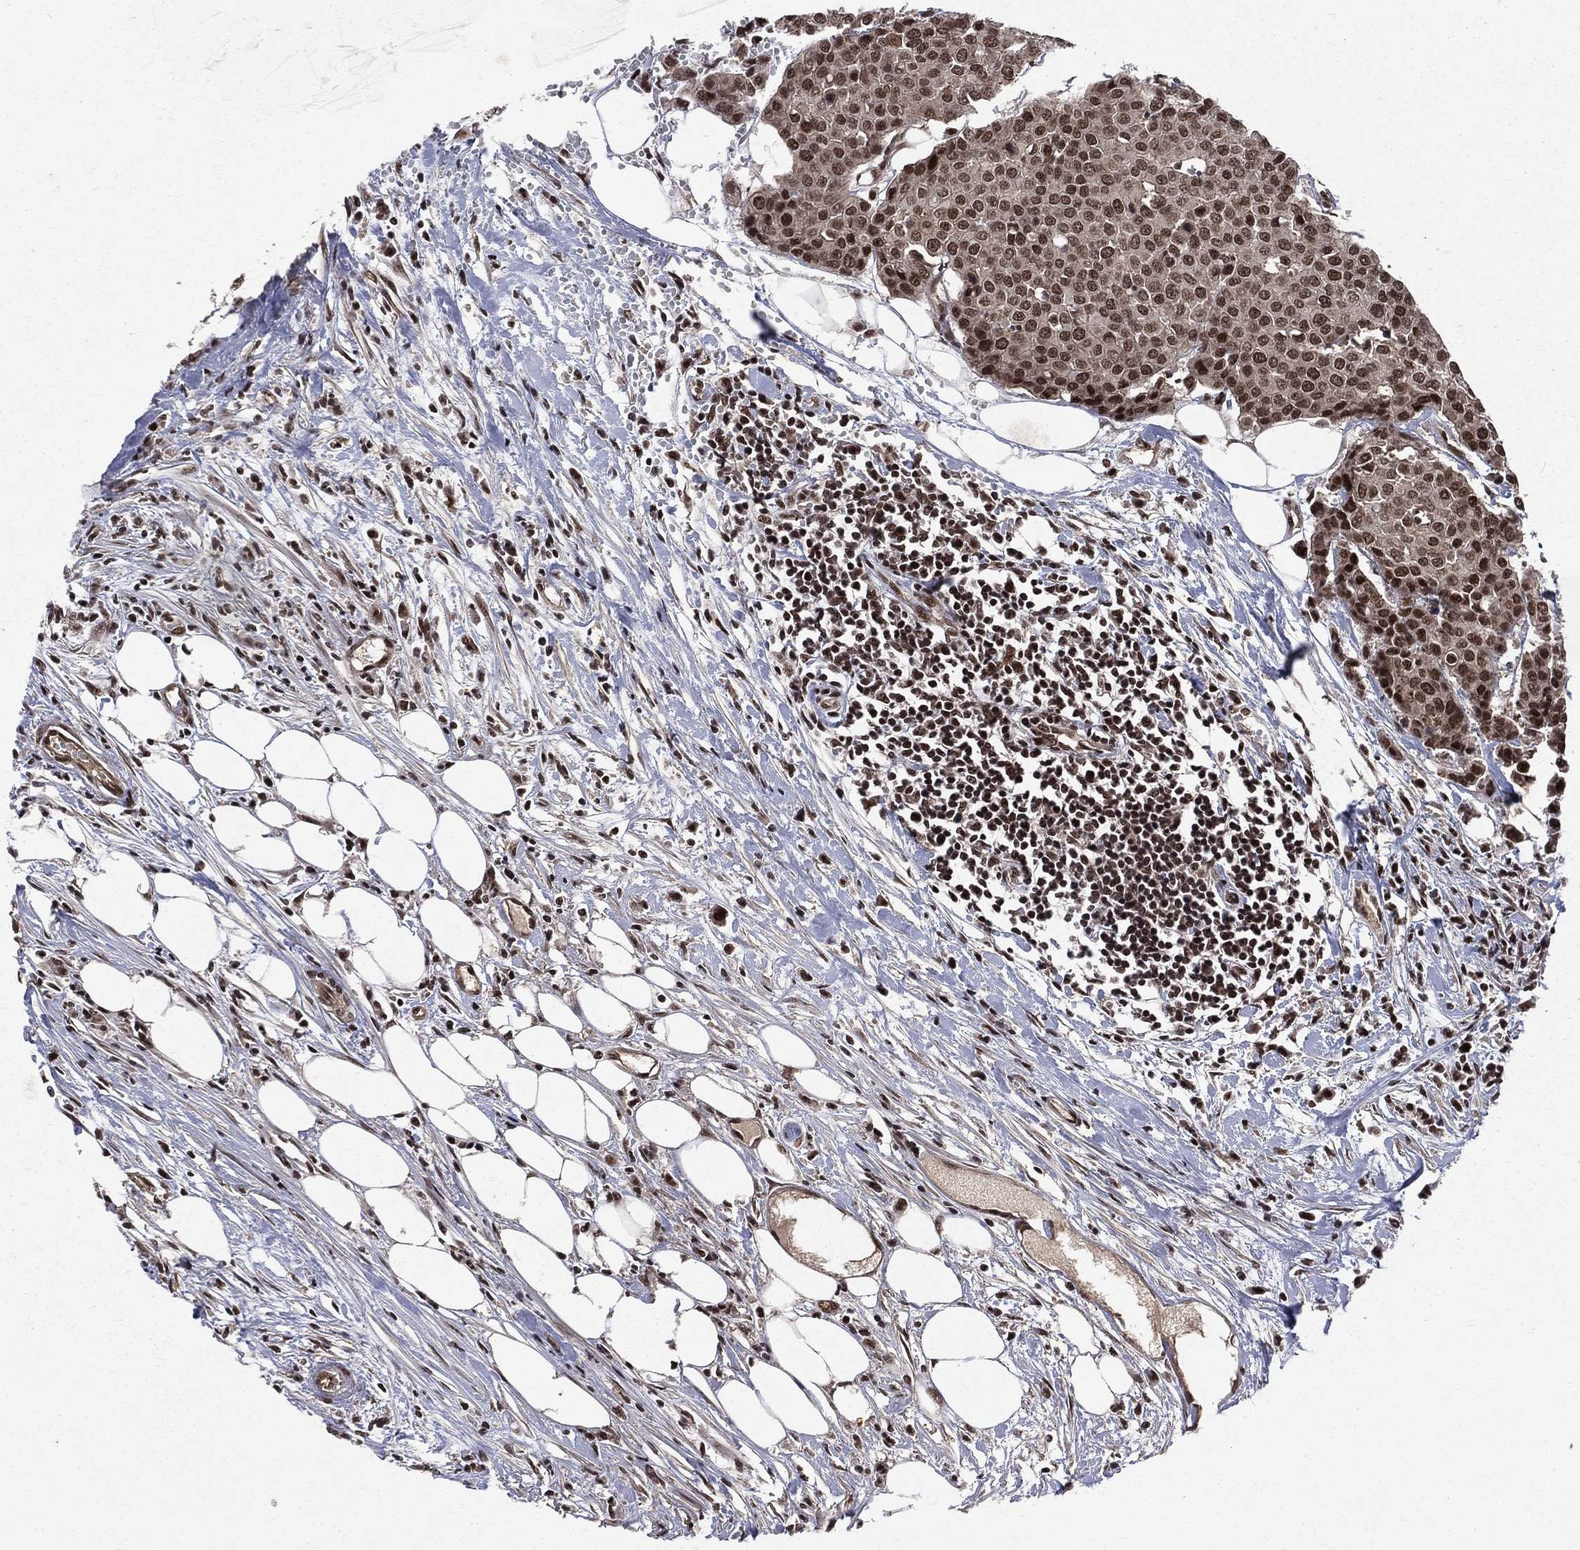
{"staining": {"intensity": "strong", "quantity": ">75%", "location": "nuclear"}, "tissue": "carcinoid", "cell_type": "Tumor cells", "image_type": "cancer", "snomed": [{"axis": "morphology", "description": "Carcinoid, malignant, NOS"}, {"axis": "topography", "description": "Colon"}], "caption": "Protein staining shows strong nuclear expression in approximately >75% of tumor cells in malignant carcinoid.", "gene": "SMC3", "patient": {"sex": "male", "age": 81}}